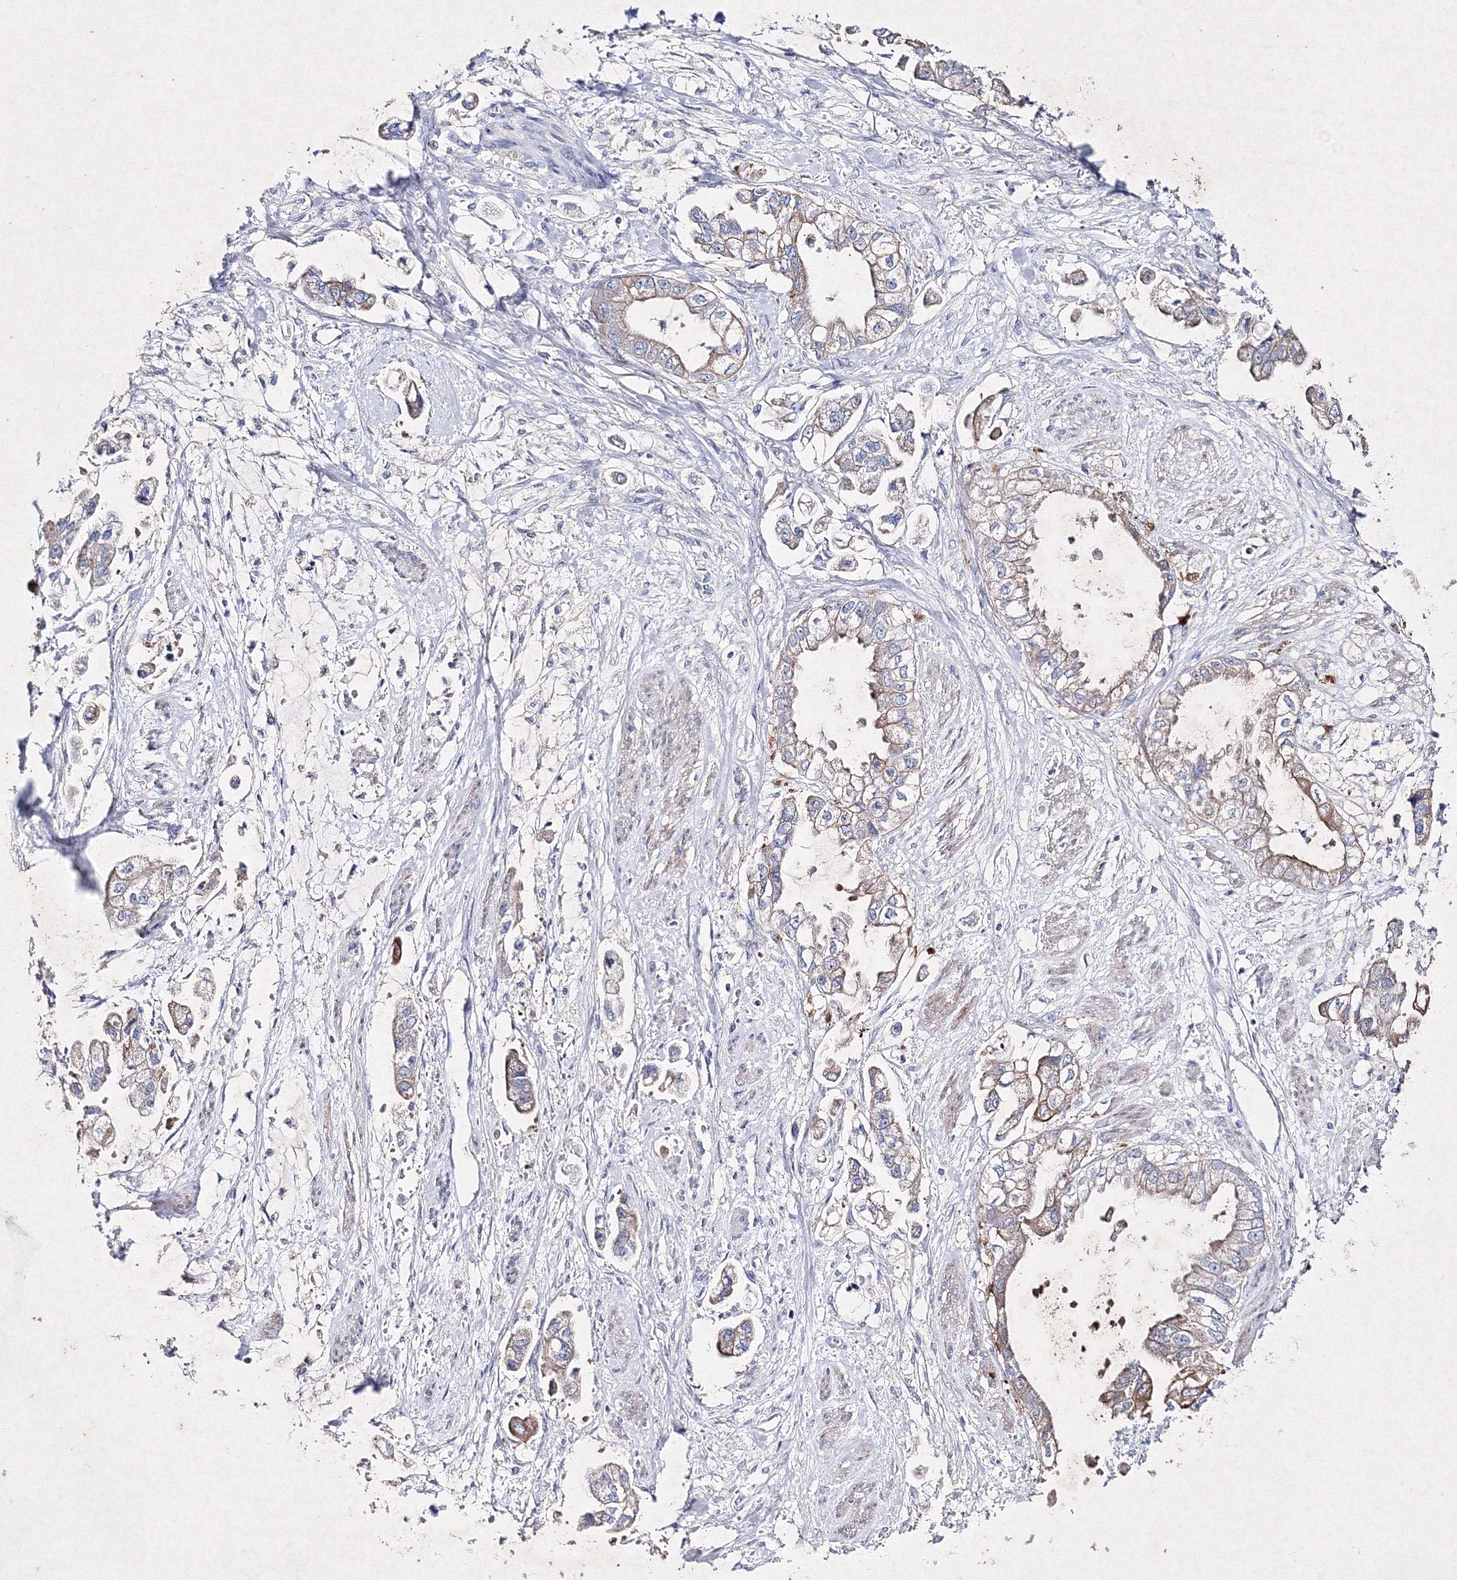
{"staining": {"intensity": "weak", "quantity": "25%-75%", "location": "cytoplasmic/membranous"}, "tissue": "stomach cancer", "cell_type": "Tumor cells", "image_type": "cancer", "snomed": [{"axis": "morphology", "description": "Adenocarcinoma, NOS"}, {"axis": "topography", "description": "Stomach"}], "caption": "This is an image of IHC staining of adenocarcinoma (stomach), which shows weak expression in the cytoplasmic/membranous of tumor cells.", "gene": "SMIM29", "patient": {"sex": "male", "age": 62}}